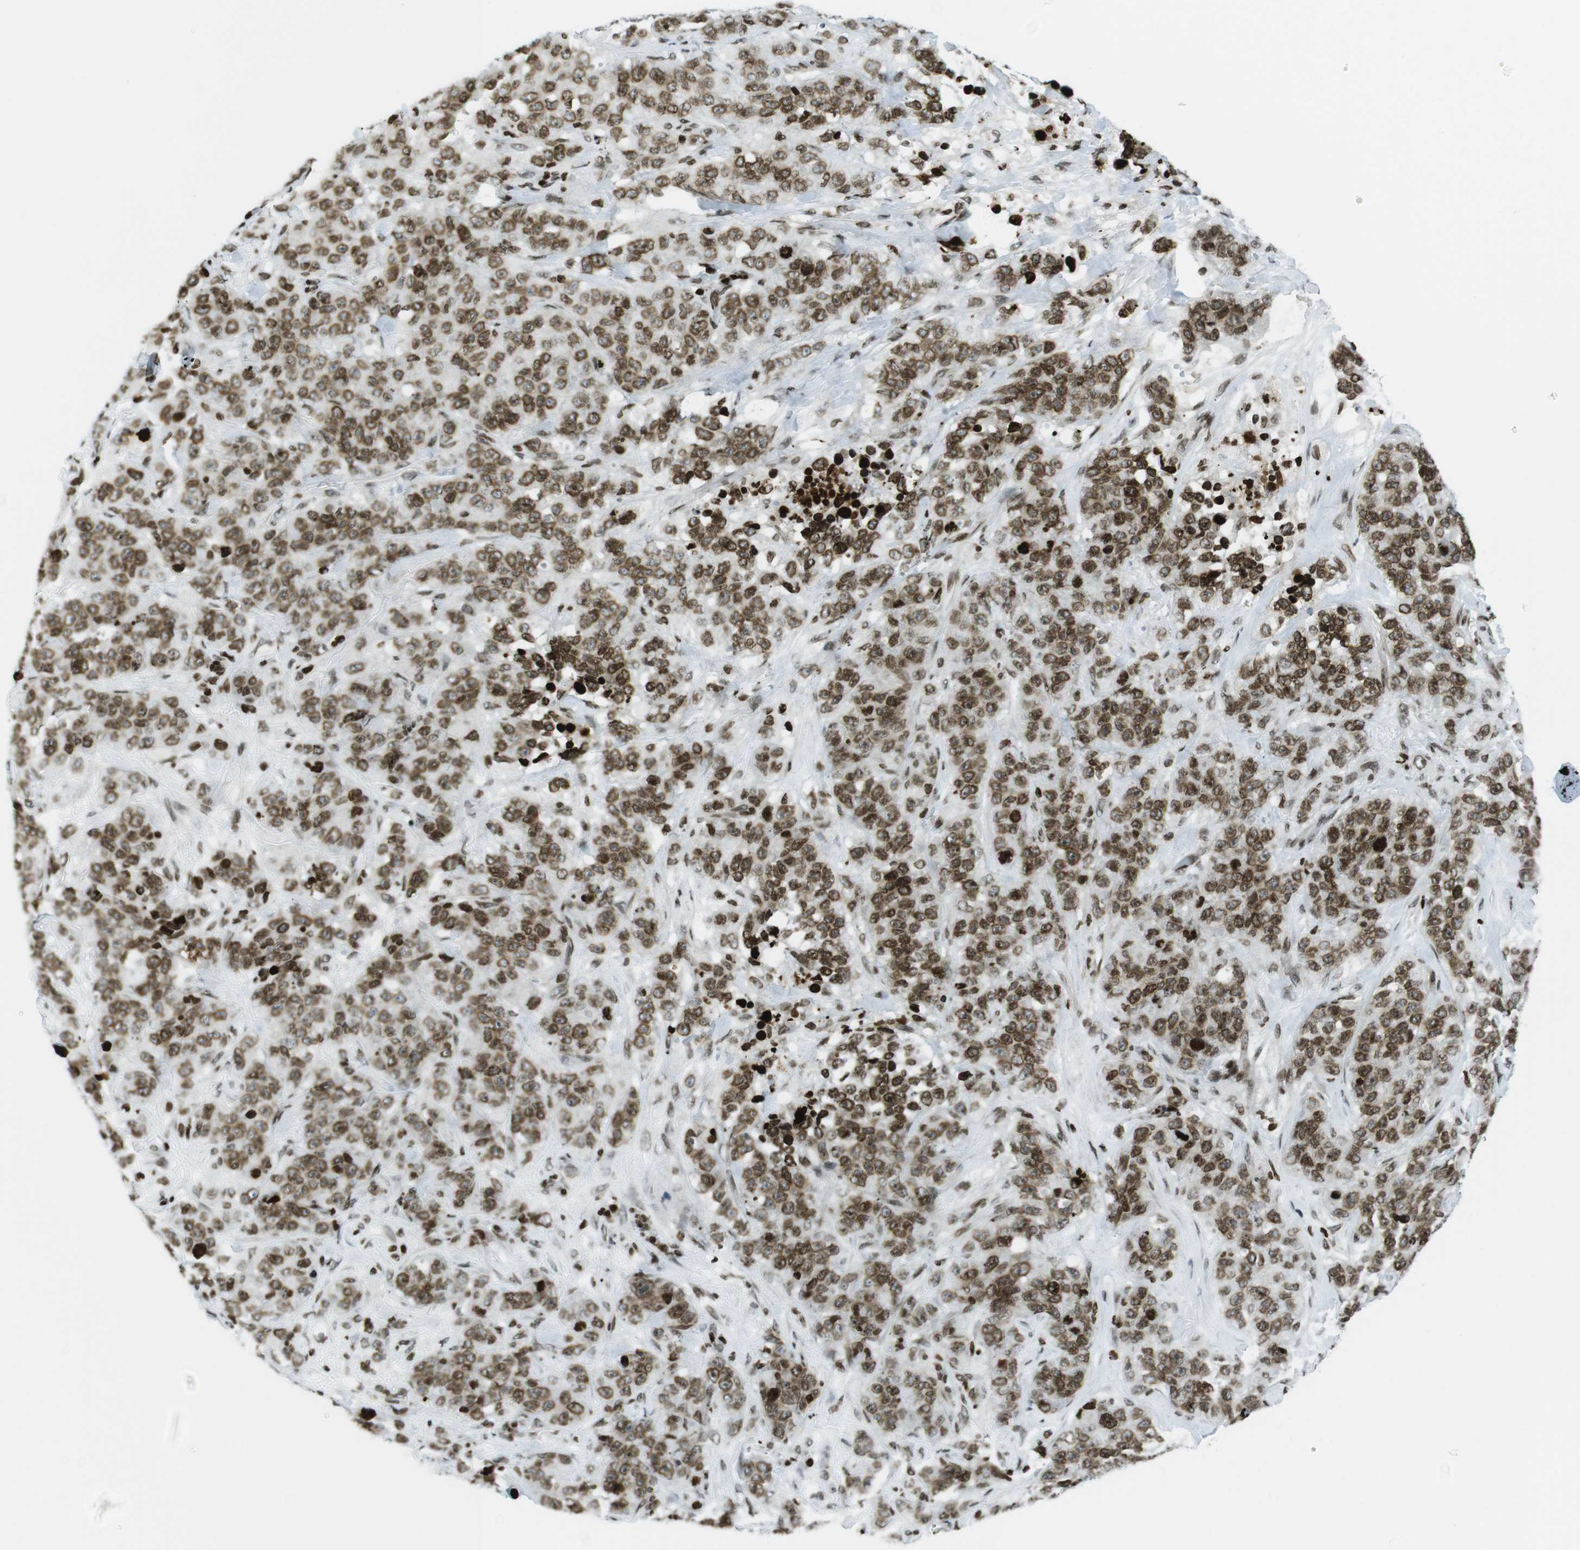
{"staining": {"intensity": "moderate", "quantity": ">75%", "location": "nuclear"}, "tissue": "stomach cancer", "cell_type": "Tumor cells", "image_type": "cancer", "snomed": [{"axis": "morphology", "description": "Adenocarcinoma, NOS"}, {"axis": "topography", "description": "Stomach"}], "caption": "This image demonstrates IHC staining of human adenocarcinoma (stomach), with medium moderate nuclear positivity in approximately >75% of tumor cells.", "gene": "H2AC8", "patient": {"sex": "male", "age": 48}}